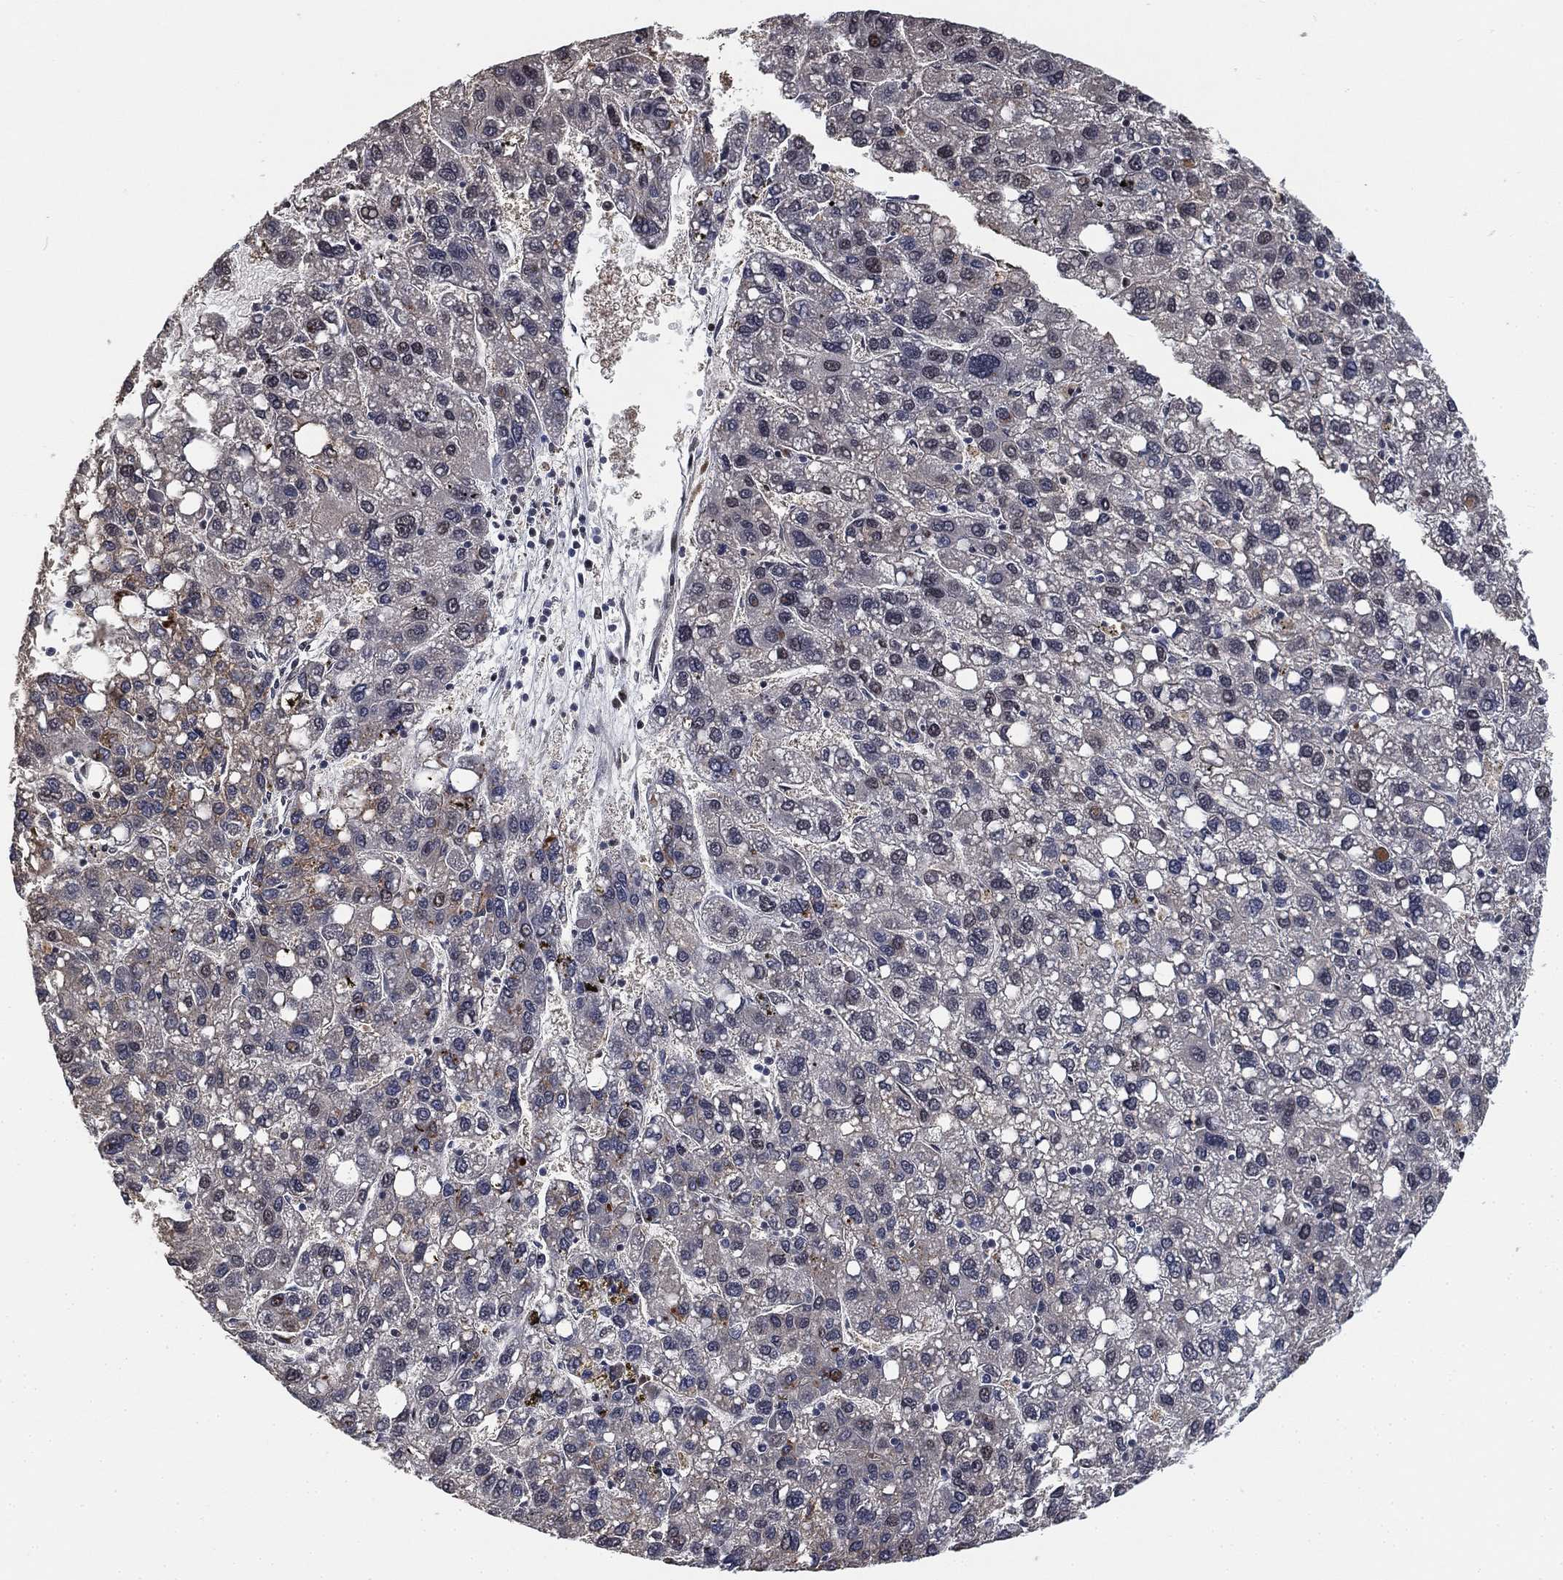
{"staining": {"intensity": "negative", "quantity": "none", "location": "none"}, "tissue": "liver cancer", "cell_type": "Tumor cells", "image_type": "cancer", "snomed": [{"axis": "morphology", "description": "Carcinoma, Hepatocellular, NOS"}, {"axis": "topography", "description": "Liver"}], "caption": "Hepatocellular carcinoma (liver) was stained to show a protein in brown. There is no significant expression in tumor cells.", "gene": "ZSCAN30", "patient": {"sex": "female", "age": 82}}